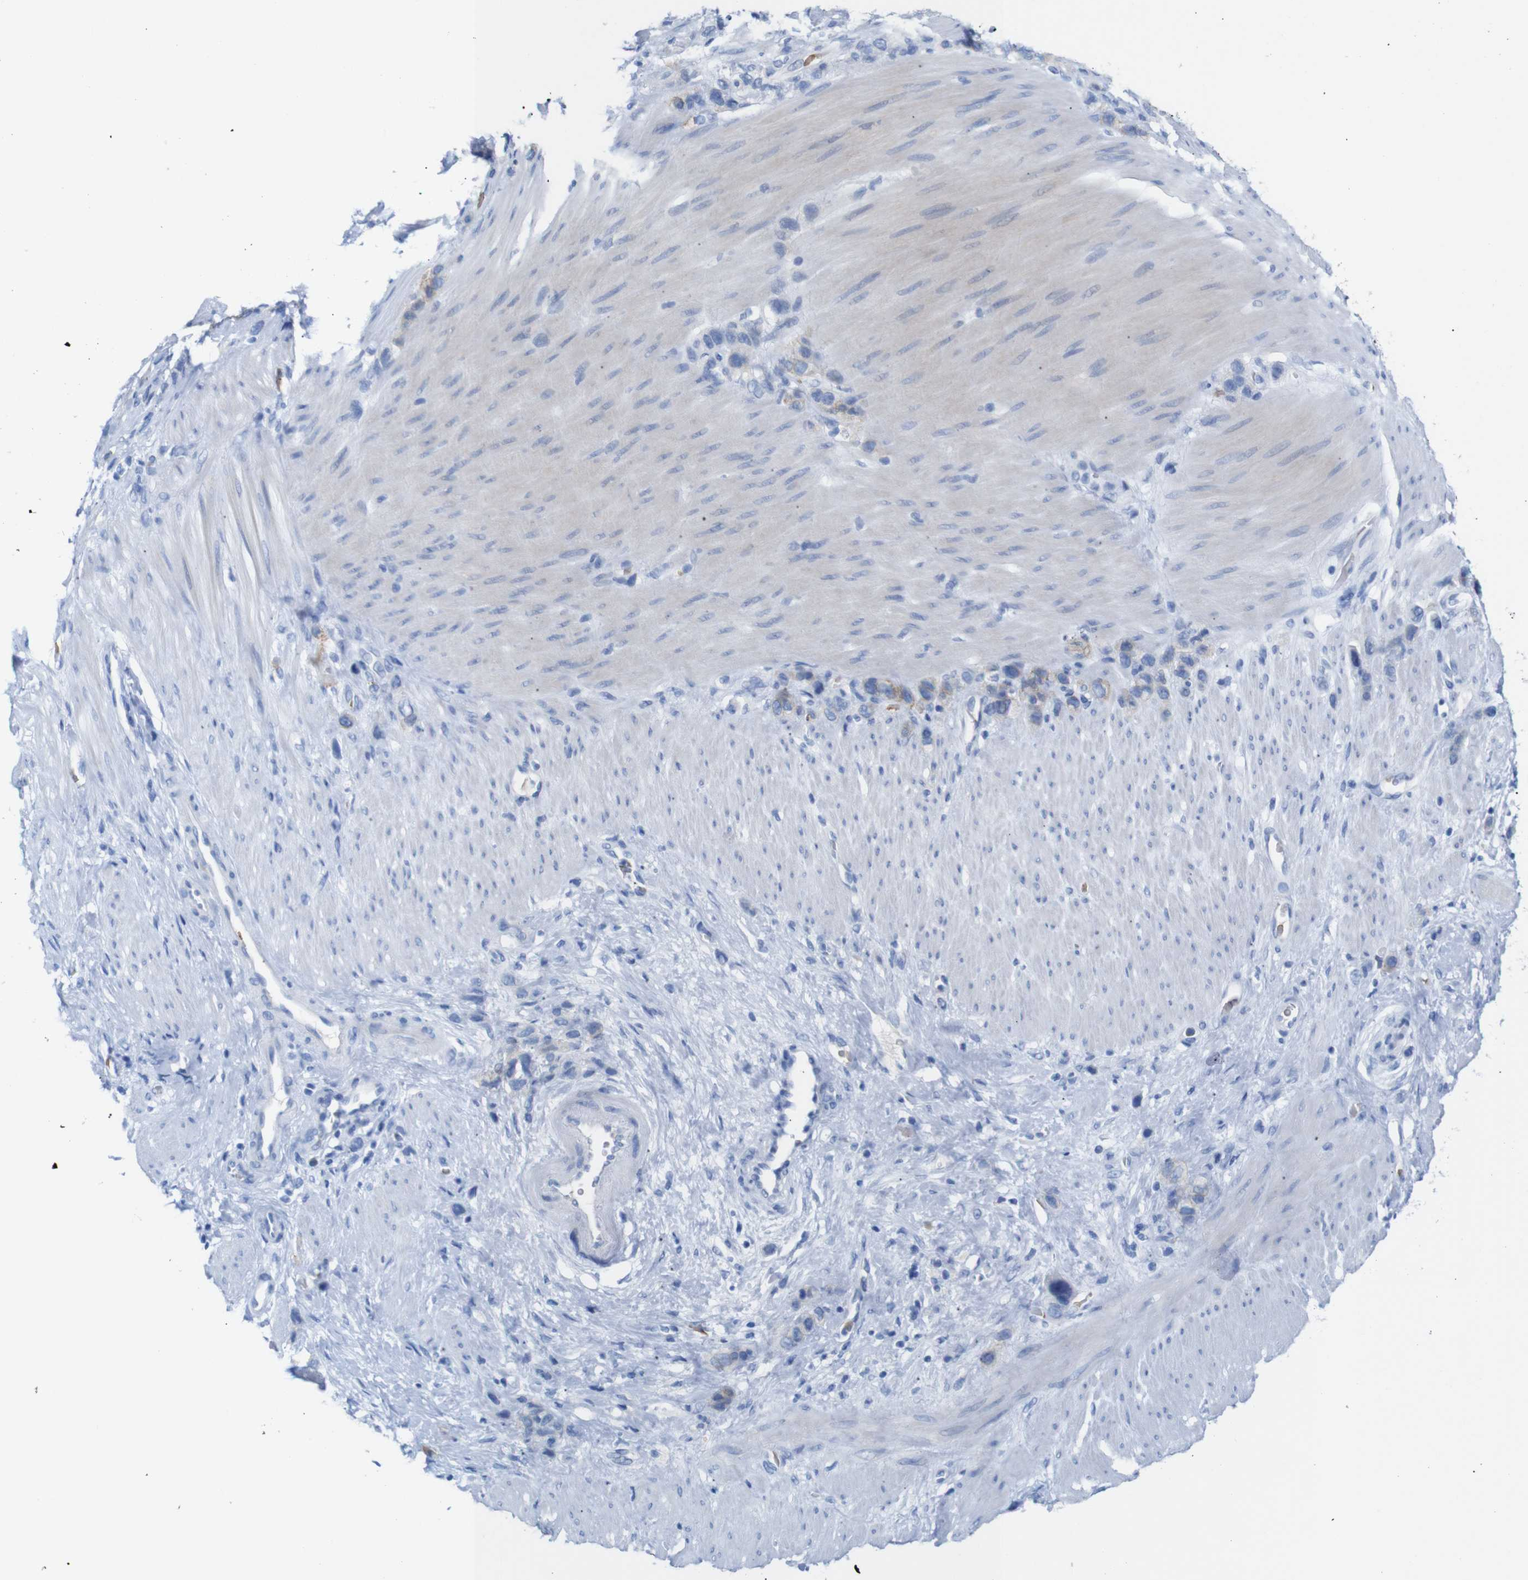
{"staining": {"intensity": "negative", "quantity": "none", "location": "none"}, "tissue": "stomach cancer", "cell_type": "Tumor cells", "image_type": "cancer", "snomed": [{"axis": "morphology", "description": "Adenocarcinoma, NOS"}, {"axis": "morphology", "description": "Adenocarcinoma, High grade"}, {"axis": "topography", "description": "Stomach, upper"}, {"axis": "topography", "description": "Stomach, lower"}], "caption": "This is a photomicrograph of immunohistochemistry (IHC) staining of adenocarcinoma (stomach), which shows no staining in tumor cells.", "gene": "ERVMER34-1", "patient": {"sex": "female", "age": 65}}